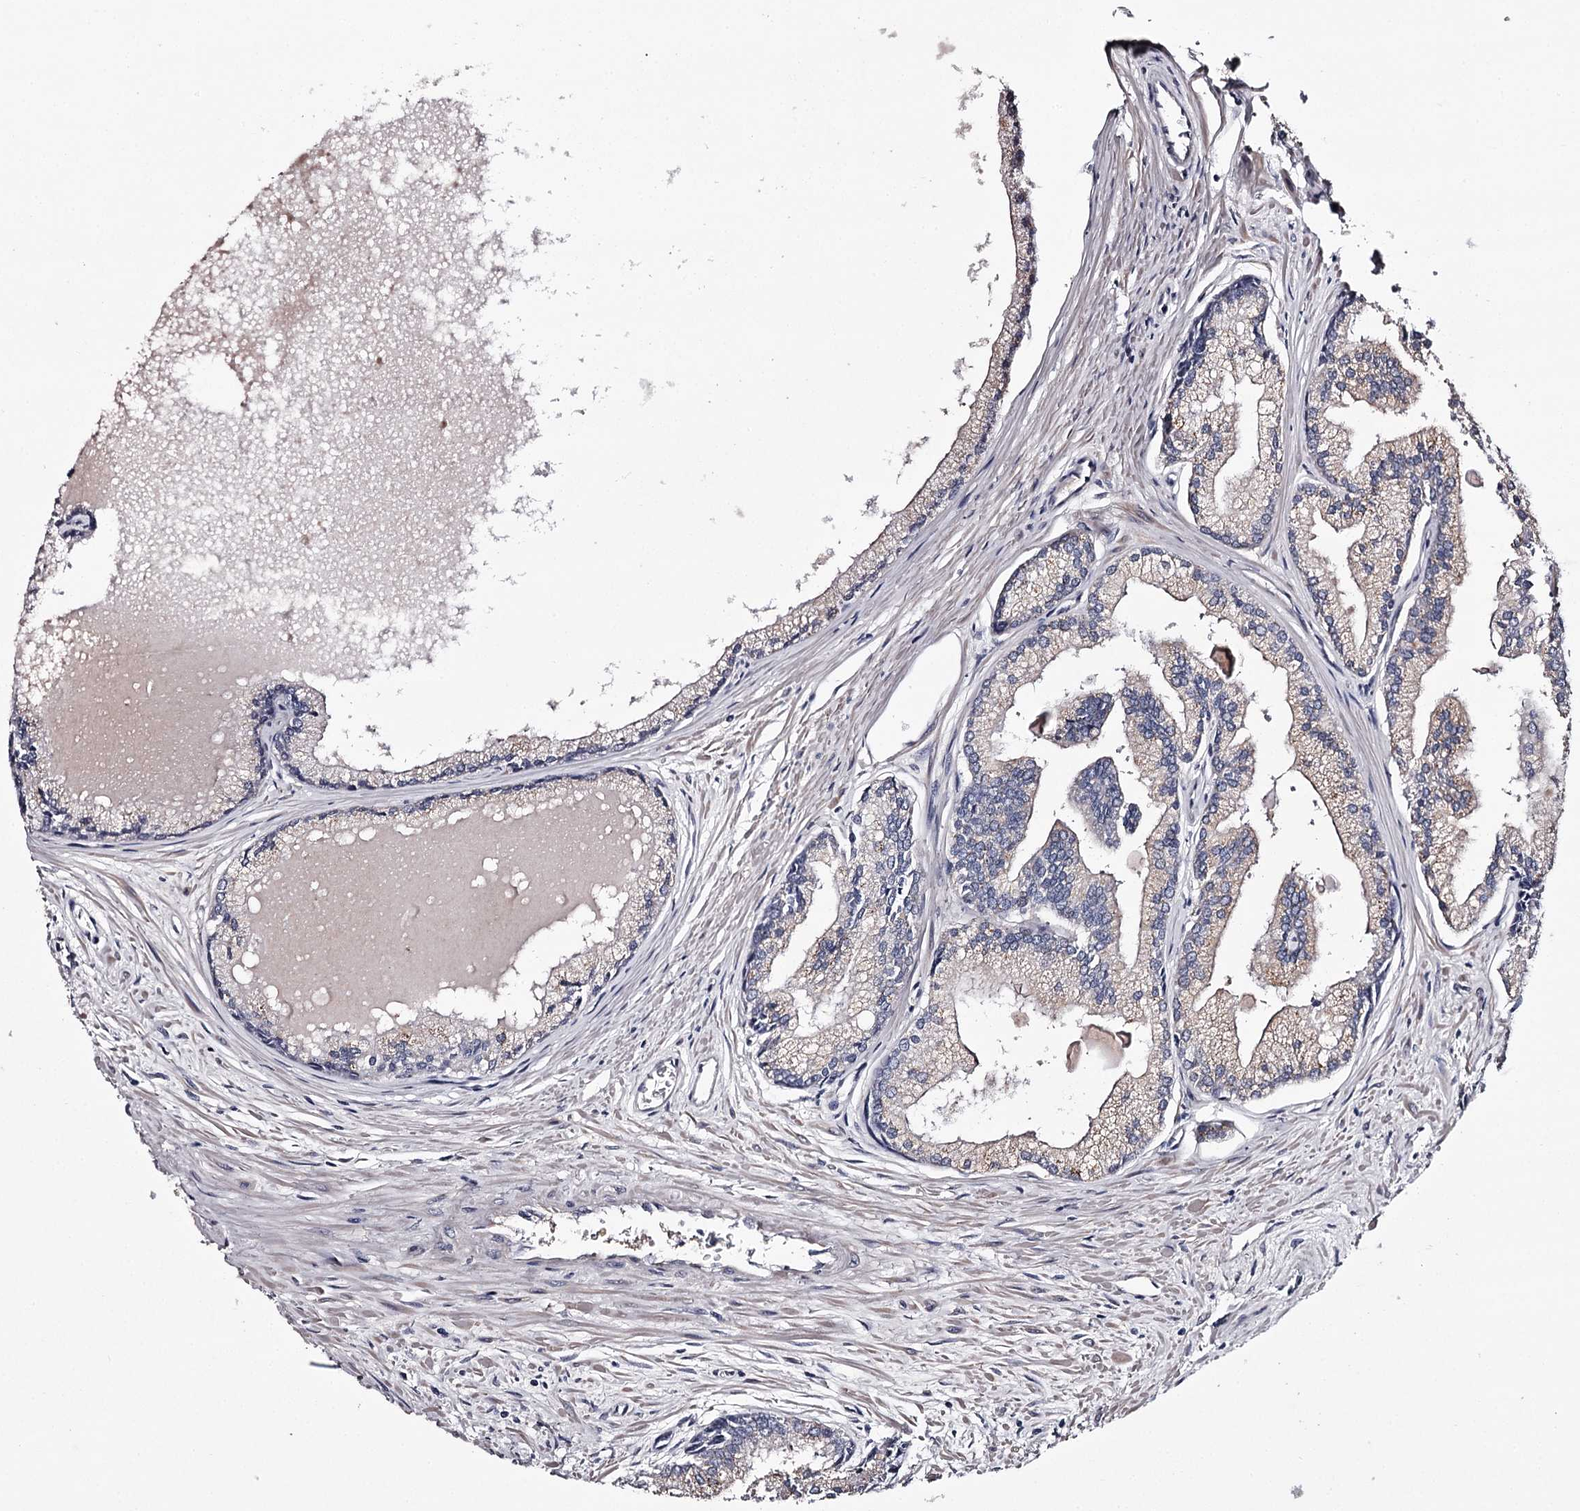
{"staining": {"intensity": "negative", "quantity": "none", "location": "none"}, "tissue": "prostate cancer", "cell_type": "Tumor cells", "image_type": "cancer", "snomed": [{"axis": "morphology", "description": "Adenocarcinoma, High grade"}, {"axis": "topography", "description": "Prostate"}], "caption": "High power microscopy micrograph of an IHC histopathology image of prostate cancer (high-grade adenocarcinoma), revealing no significant expression in tumor cells.", "gene": "FDXACB1", "patient": {"sex": "male", "age": 68}}